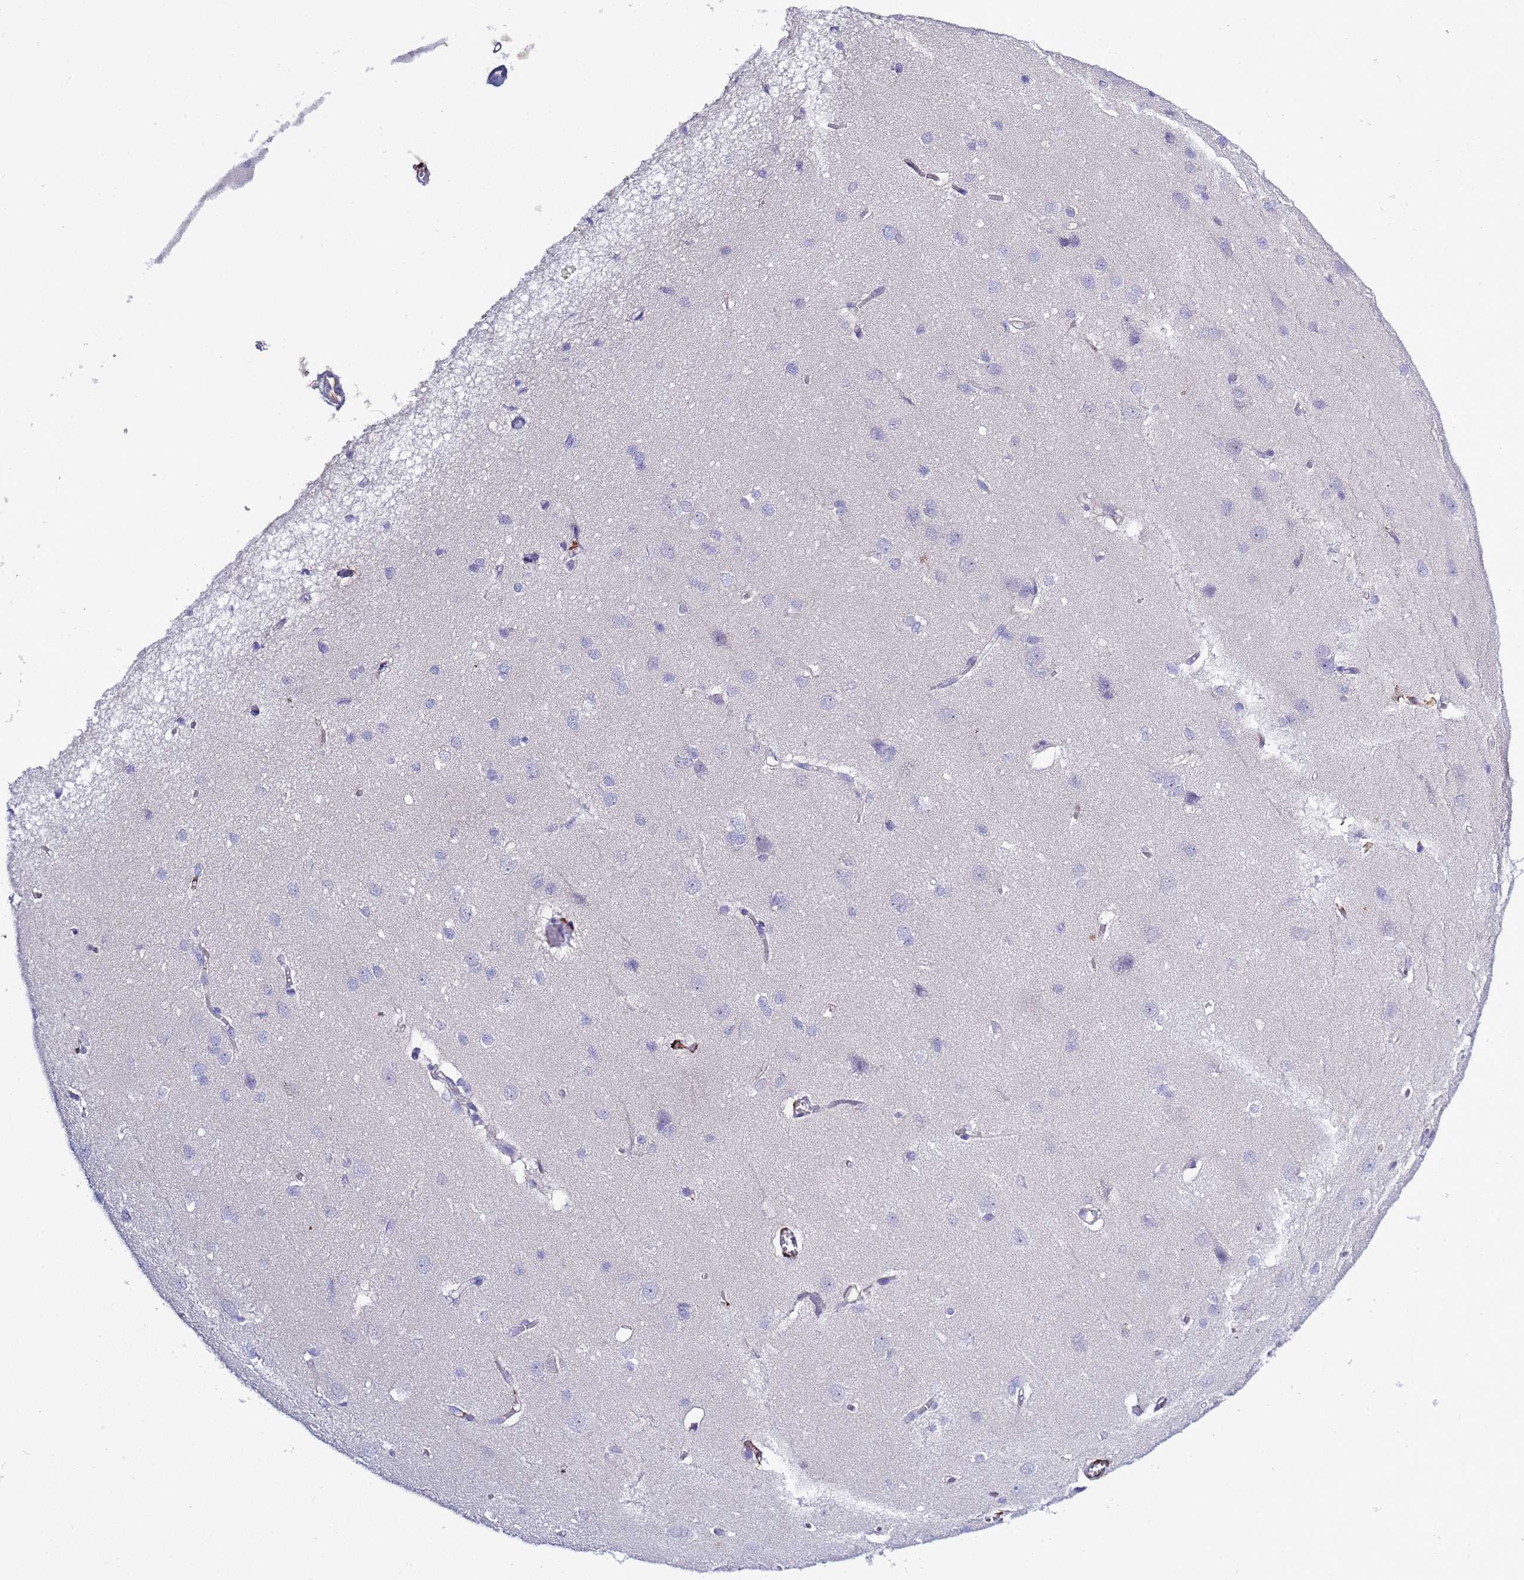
{"staining": {"intensity": "moderate", "quantity": "<25%", "location": "cytoplasmic/membranous"}, "tissue": "cerebral cortex", "cell_type": "Endothelial cells", "image_type": "normal", "snomed": [{"axis": "morphology", "description": "Normal tissue, NOS"}, {"axis": "topography", "description": "Cerebral cortex"}], "caption": "Cerebral cortex was stained to show a protein in brown. There is low levels of moderate cytoplasmic/membranous staining in about <25% of endothelial cells. Using DAB (3,3'-diaminobenzidine) (brown) and hematoxylin (blue) stains, captured at high magnification using brightfield microscopy.", "gene": "C4orf46", "patient": {"sex": "male", "age": 37}}